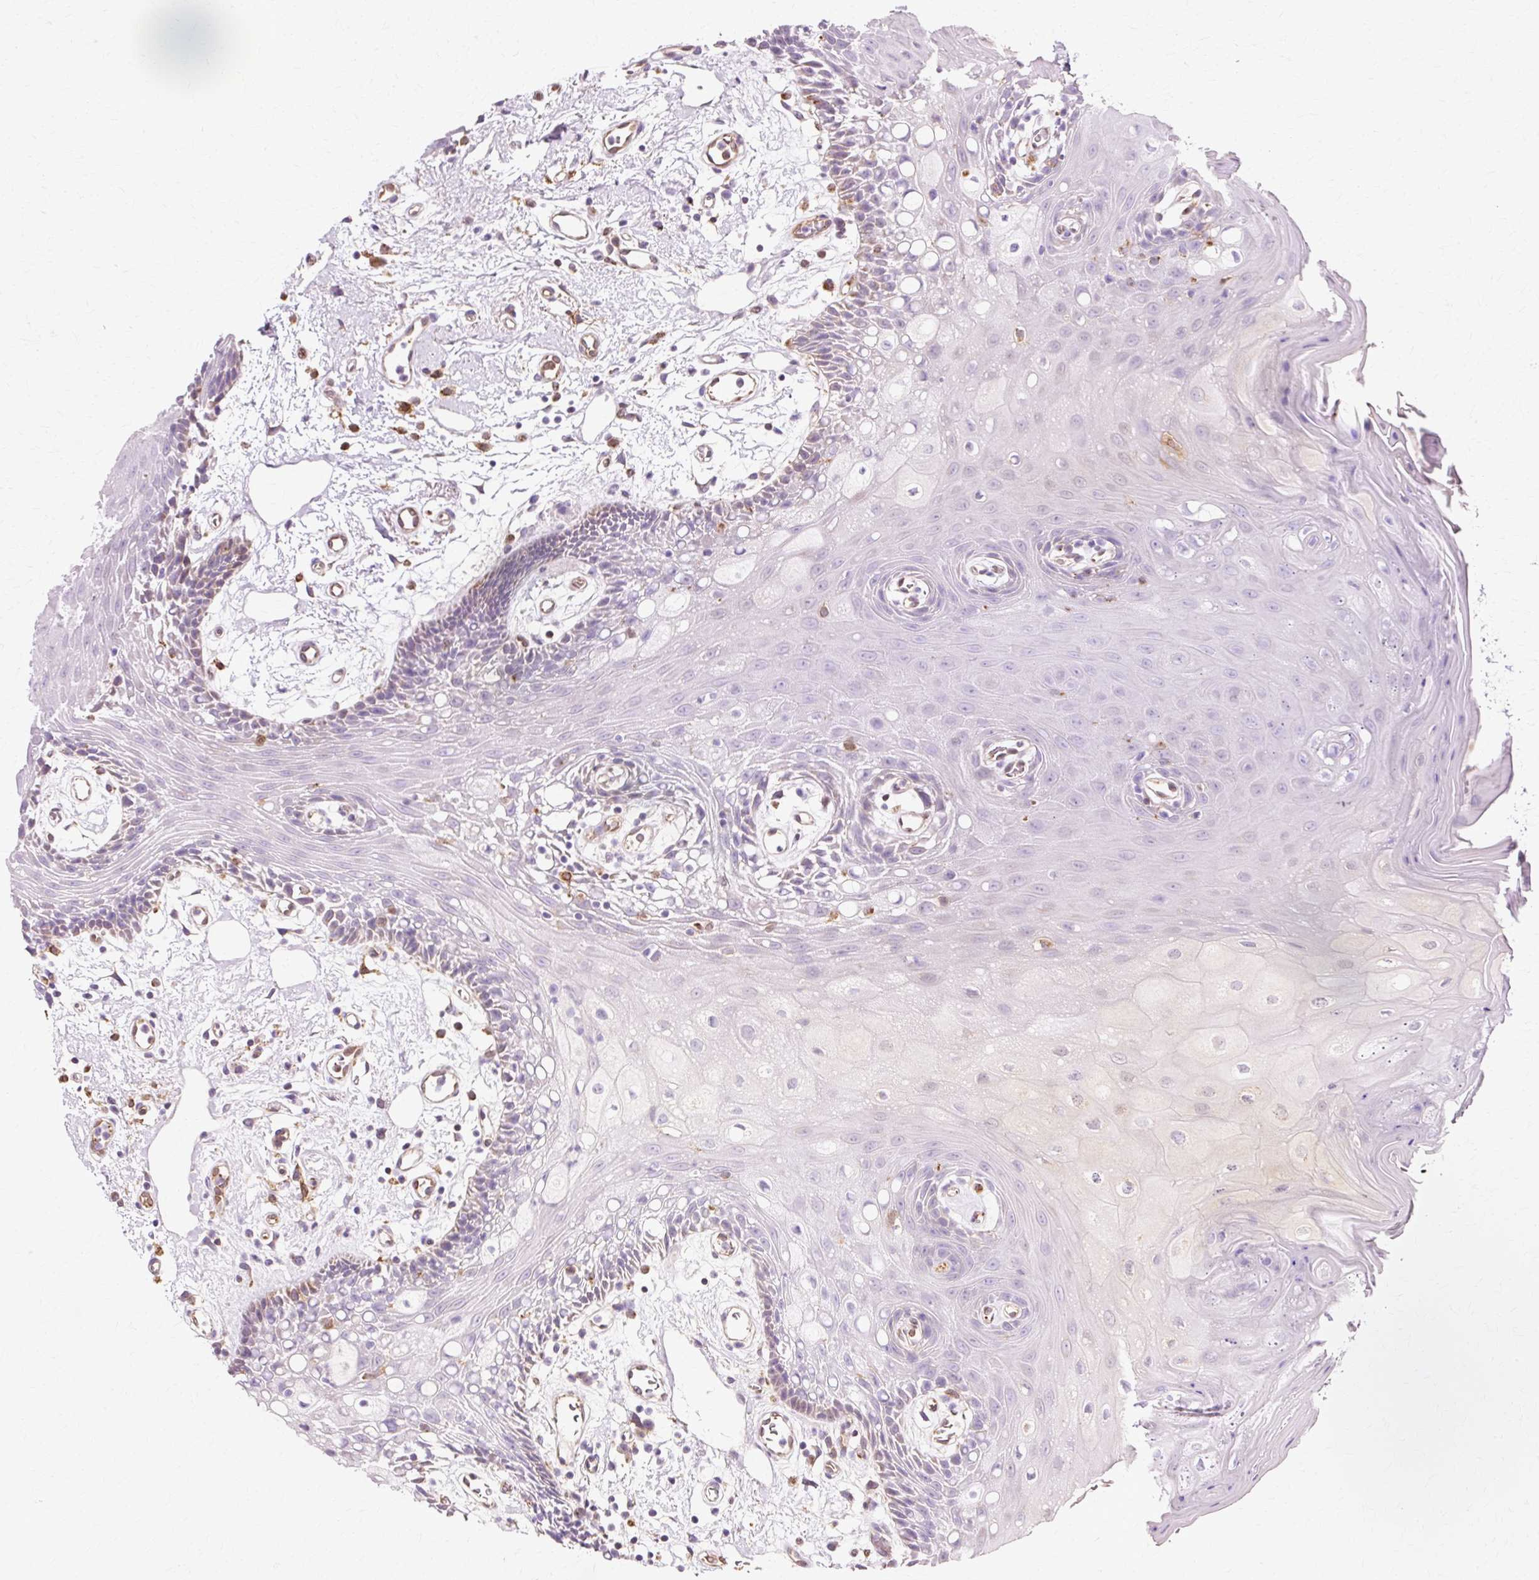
{"staining": {"intensity": "moderate", "quantity": "<25%", "location": "cytoplasmic/membranous"}, "tissue": "oral mucosa", "cell_type": "Squamous epithelial cells", "image_type": "normal", "snomed": [{"axis": "morphology", "description": "Normal tissue, NOS"}, {"axis": "topography", "description": "Oral tissue"}], "caption": "High-magnification brightfield microscopy of unremarkable oral mucosa stained with DAB (3,3'-diaminobenzidine) (brown) and counterstained with hematoxylin (blue). squamous epithelial cells exhibit moderate cytoplasmic/membranous staining is identified in approximately<25% of cells.", "gene": "GPX1", "patient": {"sex": "female", "age": 59}}